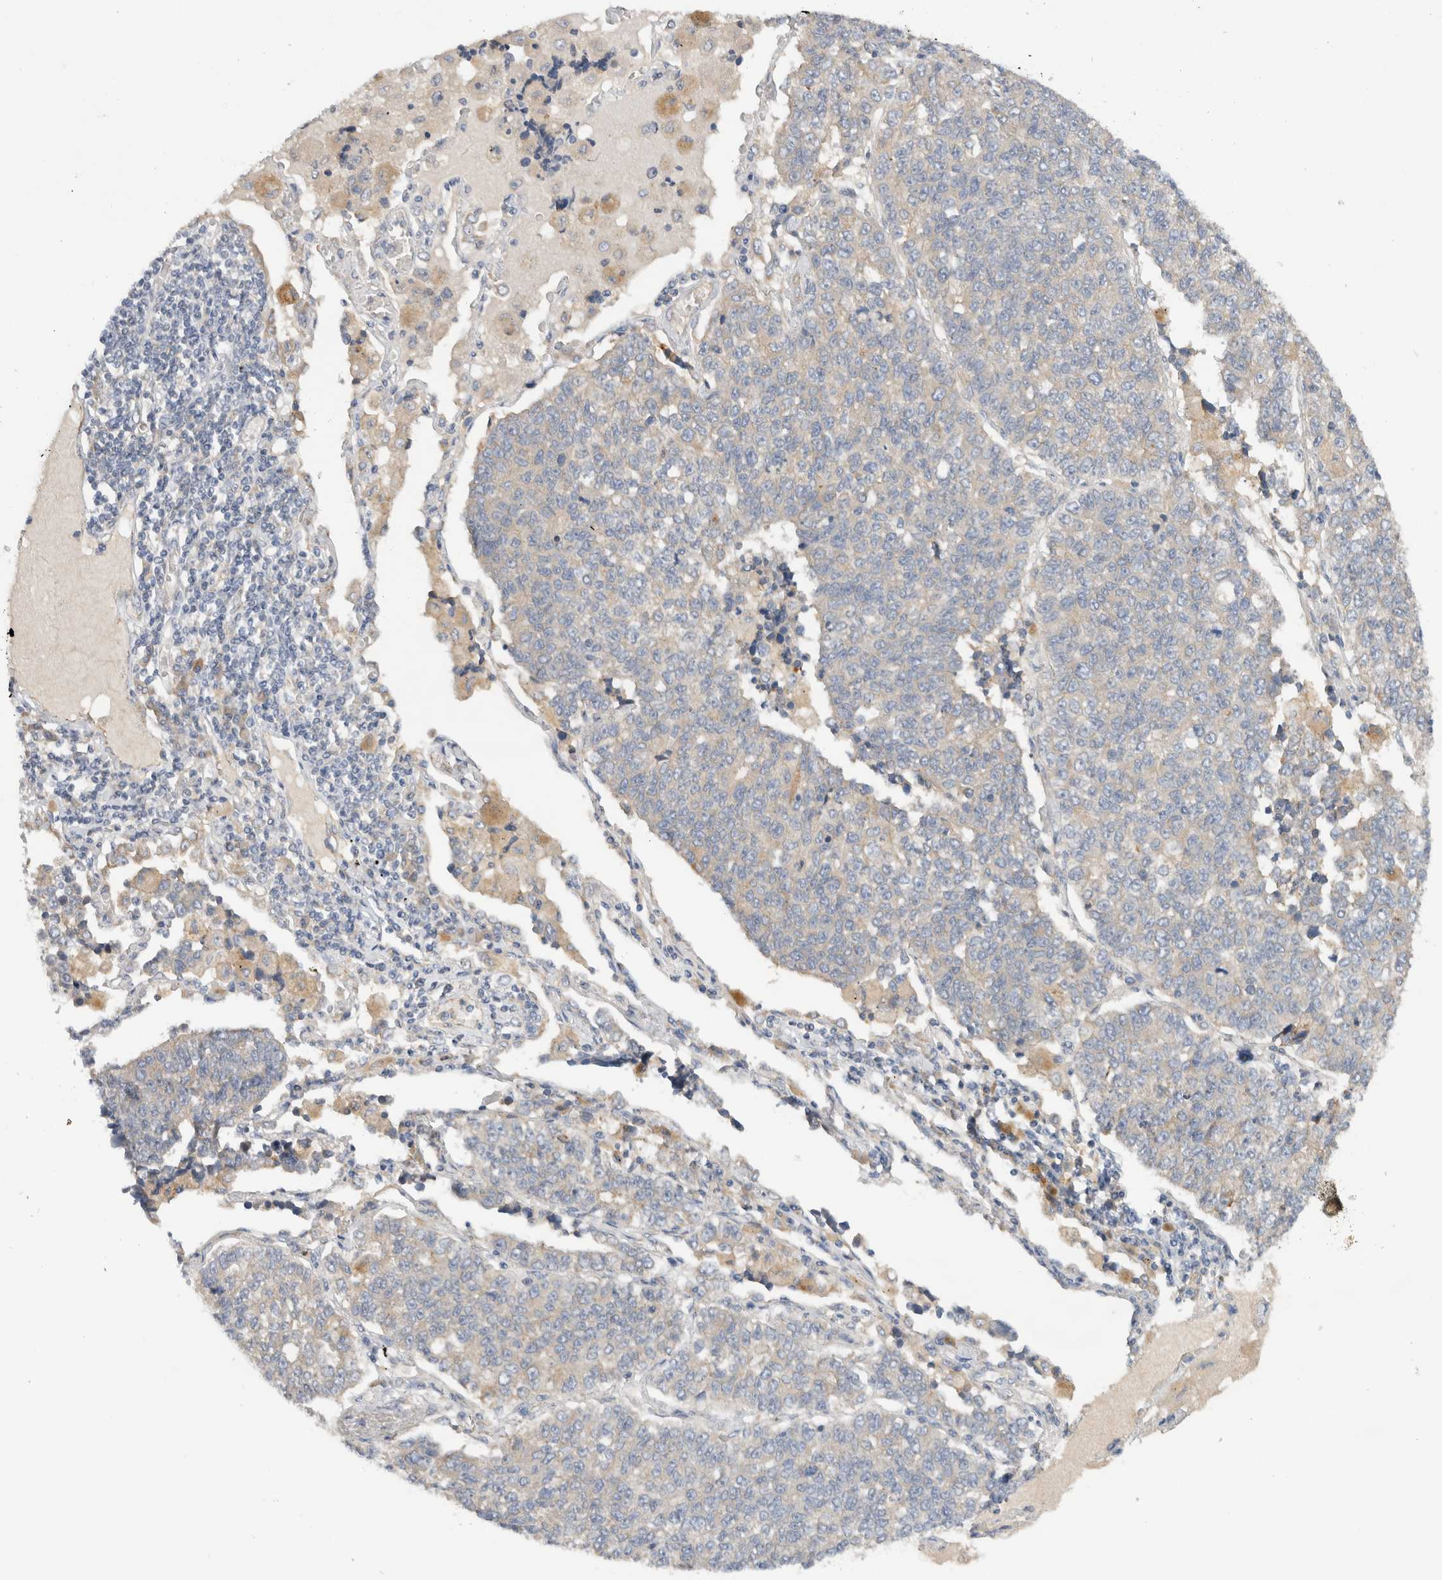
{"staining": {"intensity": "weak", "quantity": "25%-75%", "location": "cytoplasmic/membranous"}, "tissue": "lung cancer", "cell_type": "Tumor cells", "image_type": "cancer", "snomed": [{"axis": "morphology", "description": "Adenocarcinoma, NOS"}, {"axis": "topography", "description": "Lung"}], "caption": "Immunohistochemistry (IHC) (DAB) staining of human lung cancer (adenocarcinoma) exhibits weak cytoplasmic/membranous protein expression in approximately 25%-75% of tumor cells.", "gene": "SGK3", "patient": {"sex": "male", "age": 49}}